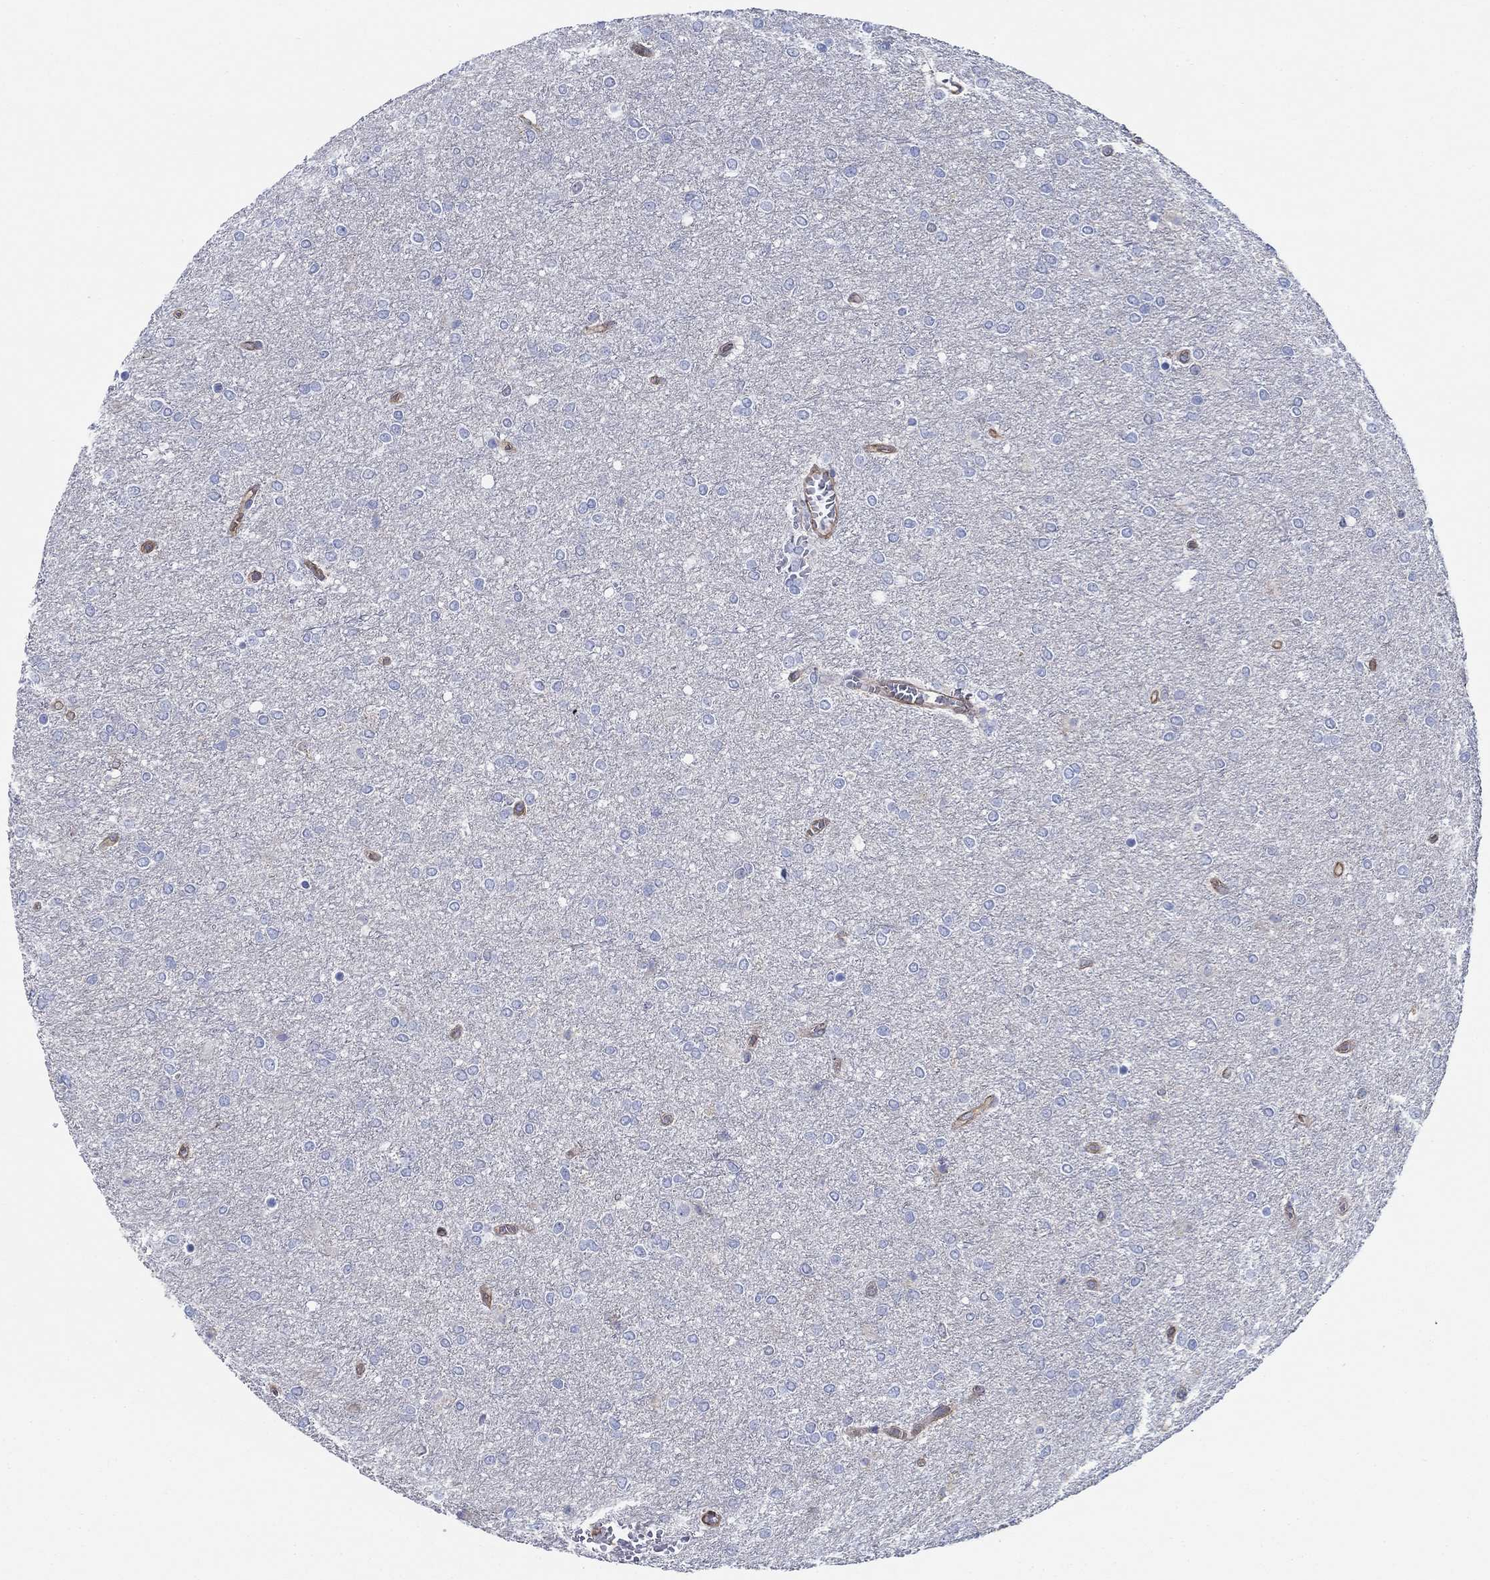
{"staining": {"intensity": "negative", "quantity": "none", "location": "none"}, "tissue": "glioma", "cell_type": "Tumor cells", "image_type": "cancer", "snomed": [{"axis": "morphology", "description": "Glioma, malignant, High grade"}, {"axis": "topography", "description": "Brain"}], "caption": "Photomicrograph shows no protein staining in tumor cells of glioma tissue.", "gene": "FMN1", "patient": {"sex": "female", "age": 61}}